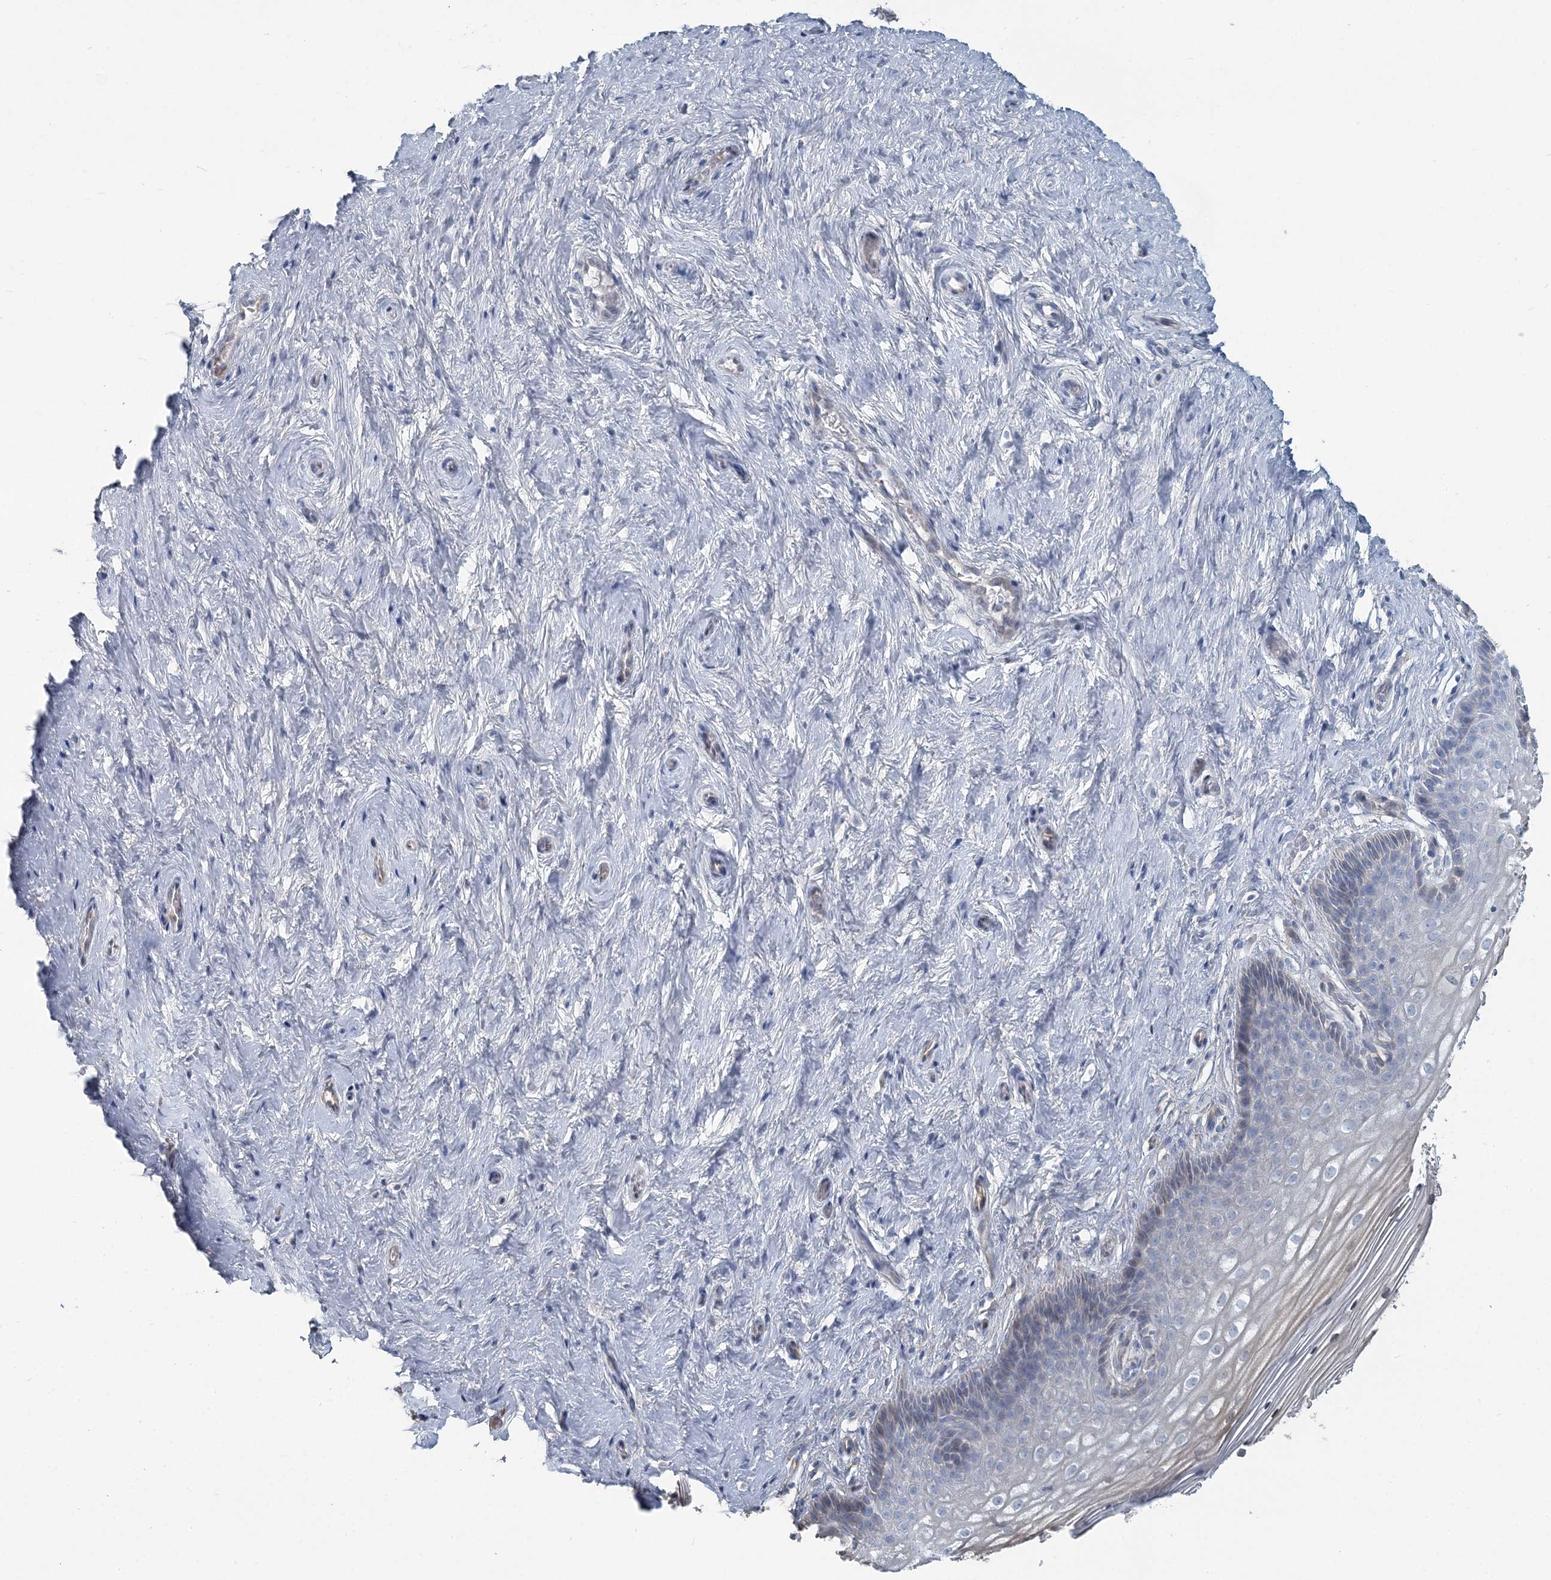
{"staining": {"intensity": "negative", "quantity": "none", "location": "none"}, "tissue": "cervix", "cell_type": "Glandular cells", "image_type": "normal", "snomed": [{"axis": "morphology", "description": "Normal tissue, NOS"}, {"axis": "topography", "description": "Cervix"}], "caption": "Immunohistochemistry photomicrograph of unremarkable cervix: cervix stained with DAB demonstrates no significant protein positivity in glandular cells. (Stains: DAB (3,3'-diaminobenzidine) IHC with hematoxylin counter stain, Microscopy: brightfield microscopy at high magnification).", "gene": "CMBL", "patient": {"sex": "female", "age": 33}}